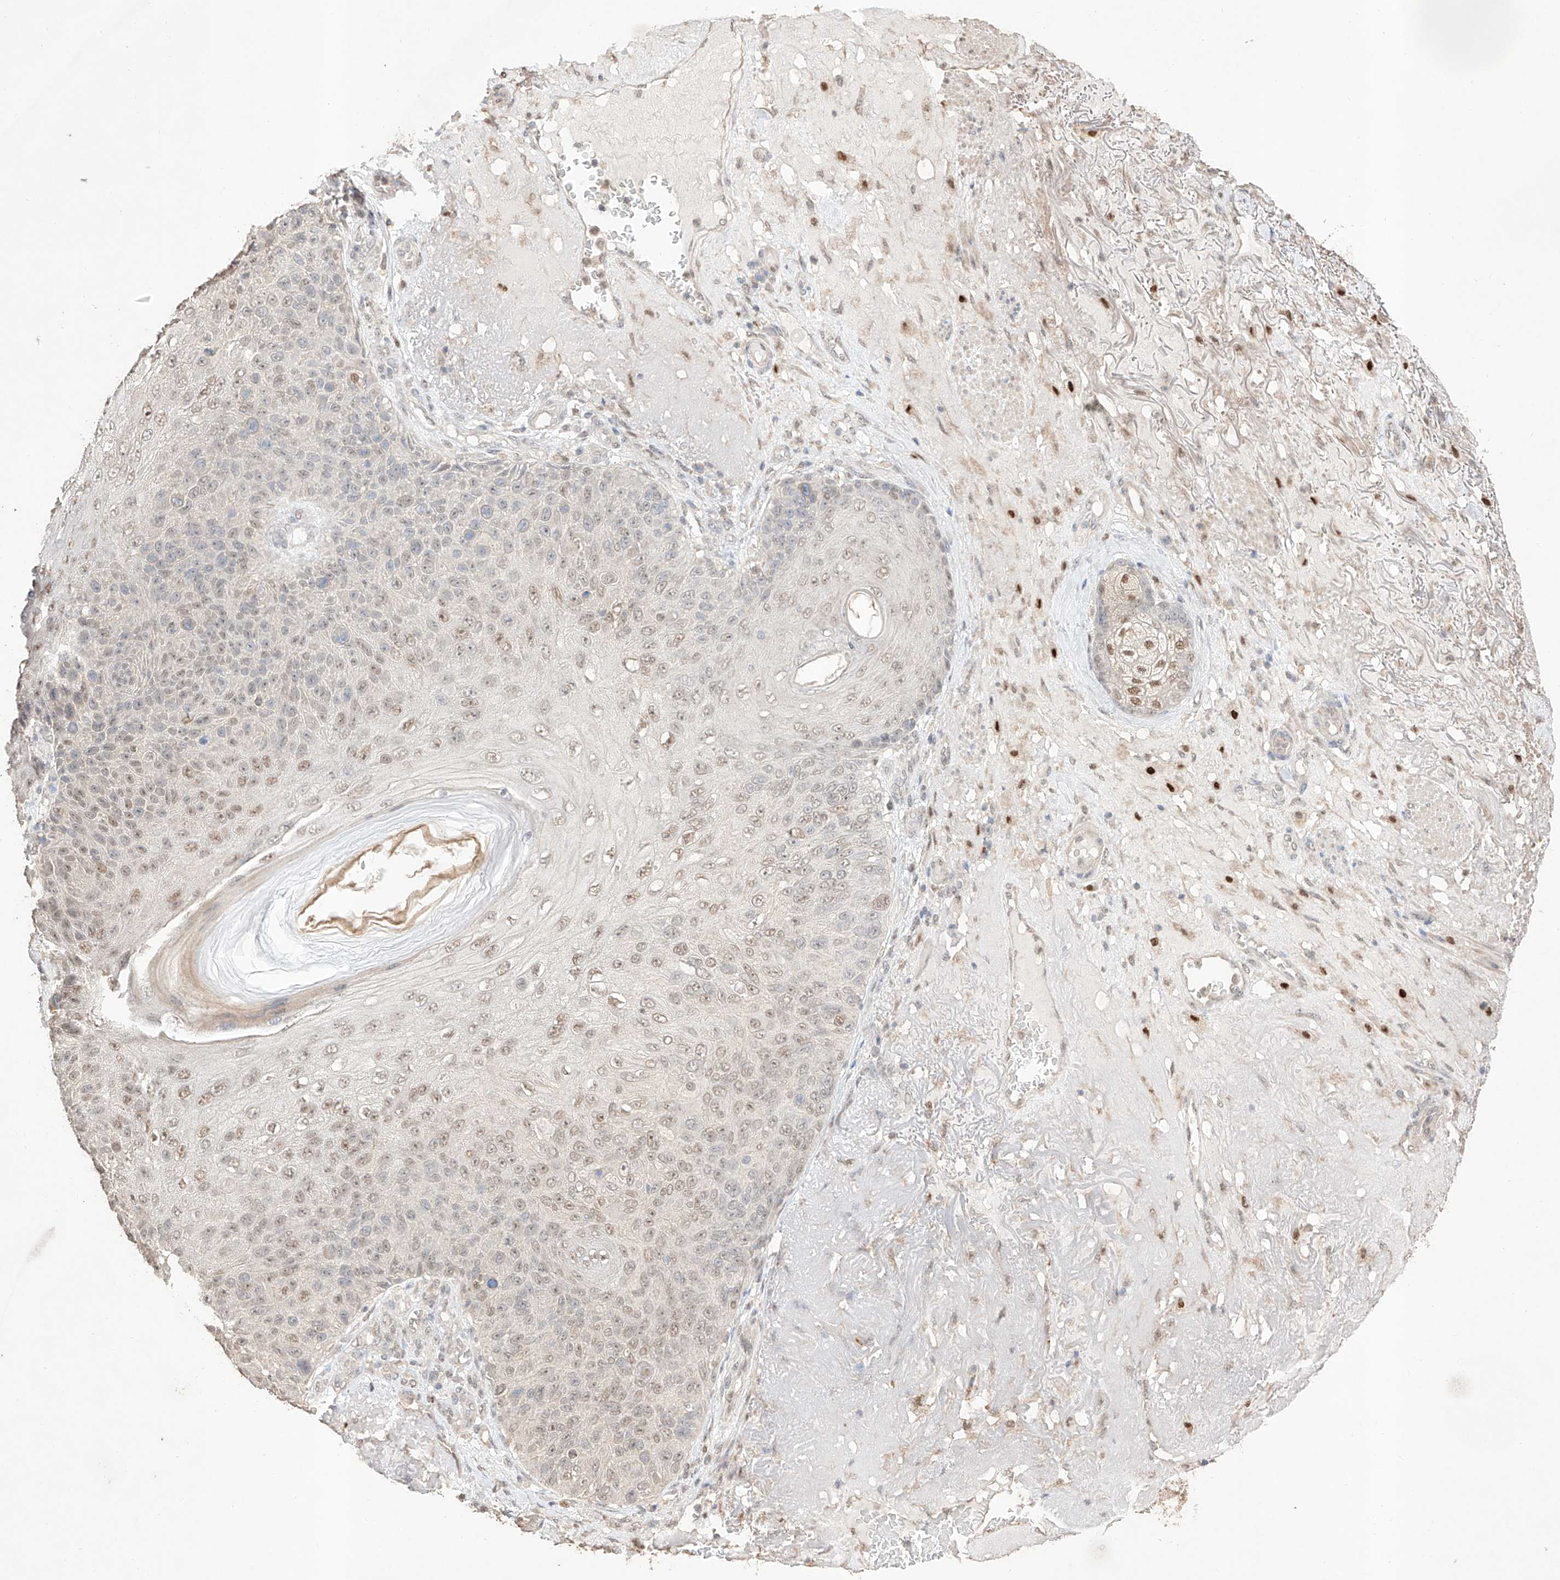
{"staining": {"intensity": "weak", "quantity": ">75%", "location": "nuclear"}, "tissue": "skin cancer", "cell_type": "Tumor cells", "image_type": "cancer", "snomed": [{"axis": "morphology", "description": "Squamous cell carcinoma, NOS"}, {"axis": "topography", "description": "Skin"}], "caption": "The photomicrograph reveals staining of squamous cell carcinoma (skin), revealing weak nuclear protein positivity (brown color) within tumor cells.", "gene": "APIP", "patient": {"sex": "female", "age": 88}}